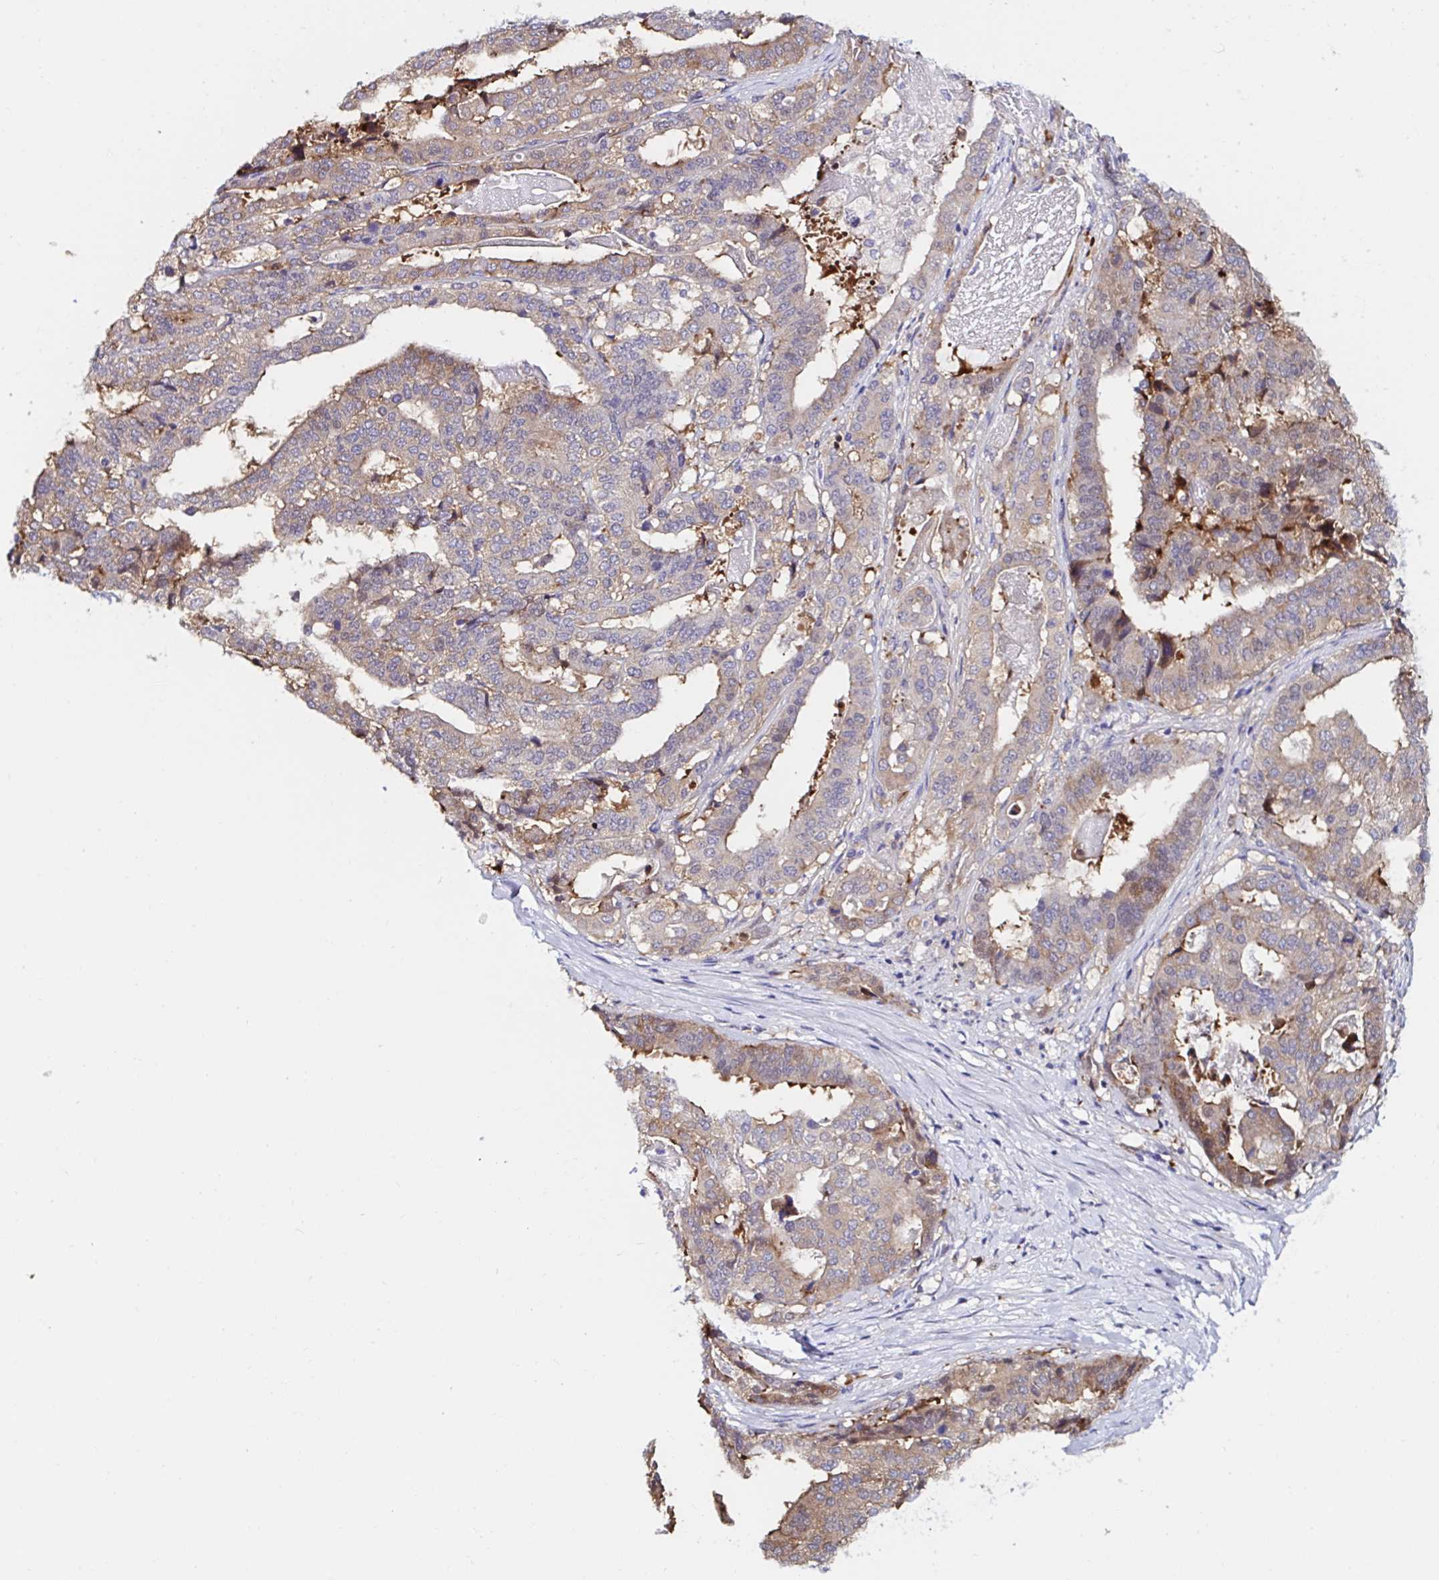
{"staining": {"intensity": "weak", "quantity": "25%-75%", "location": "cytoplasmic/membranous"}, "tissue": "stomach cancer", "cell_type": "Tumor cells", "image_type": "cancer", "snomed": [{"axis": "morphology", "description": "Adenocarcinoma, NOS"}, {"axis": "topography", "description": "Stomach"}], "caption": "This is an image of immunohistochemistry (IHC) staining of adenocarcinoma (stomach), which shows weak positivity in the cytoplasmic/membranous of tumor cells.", "gene": "RSRP1", "patient": {"sex": "male", "age": 48}}